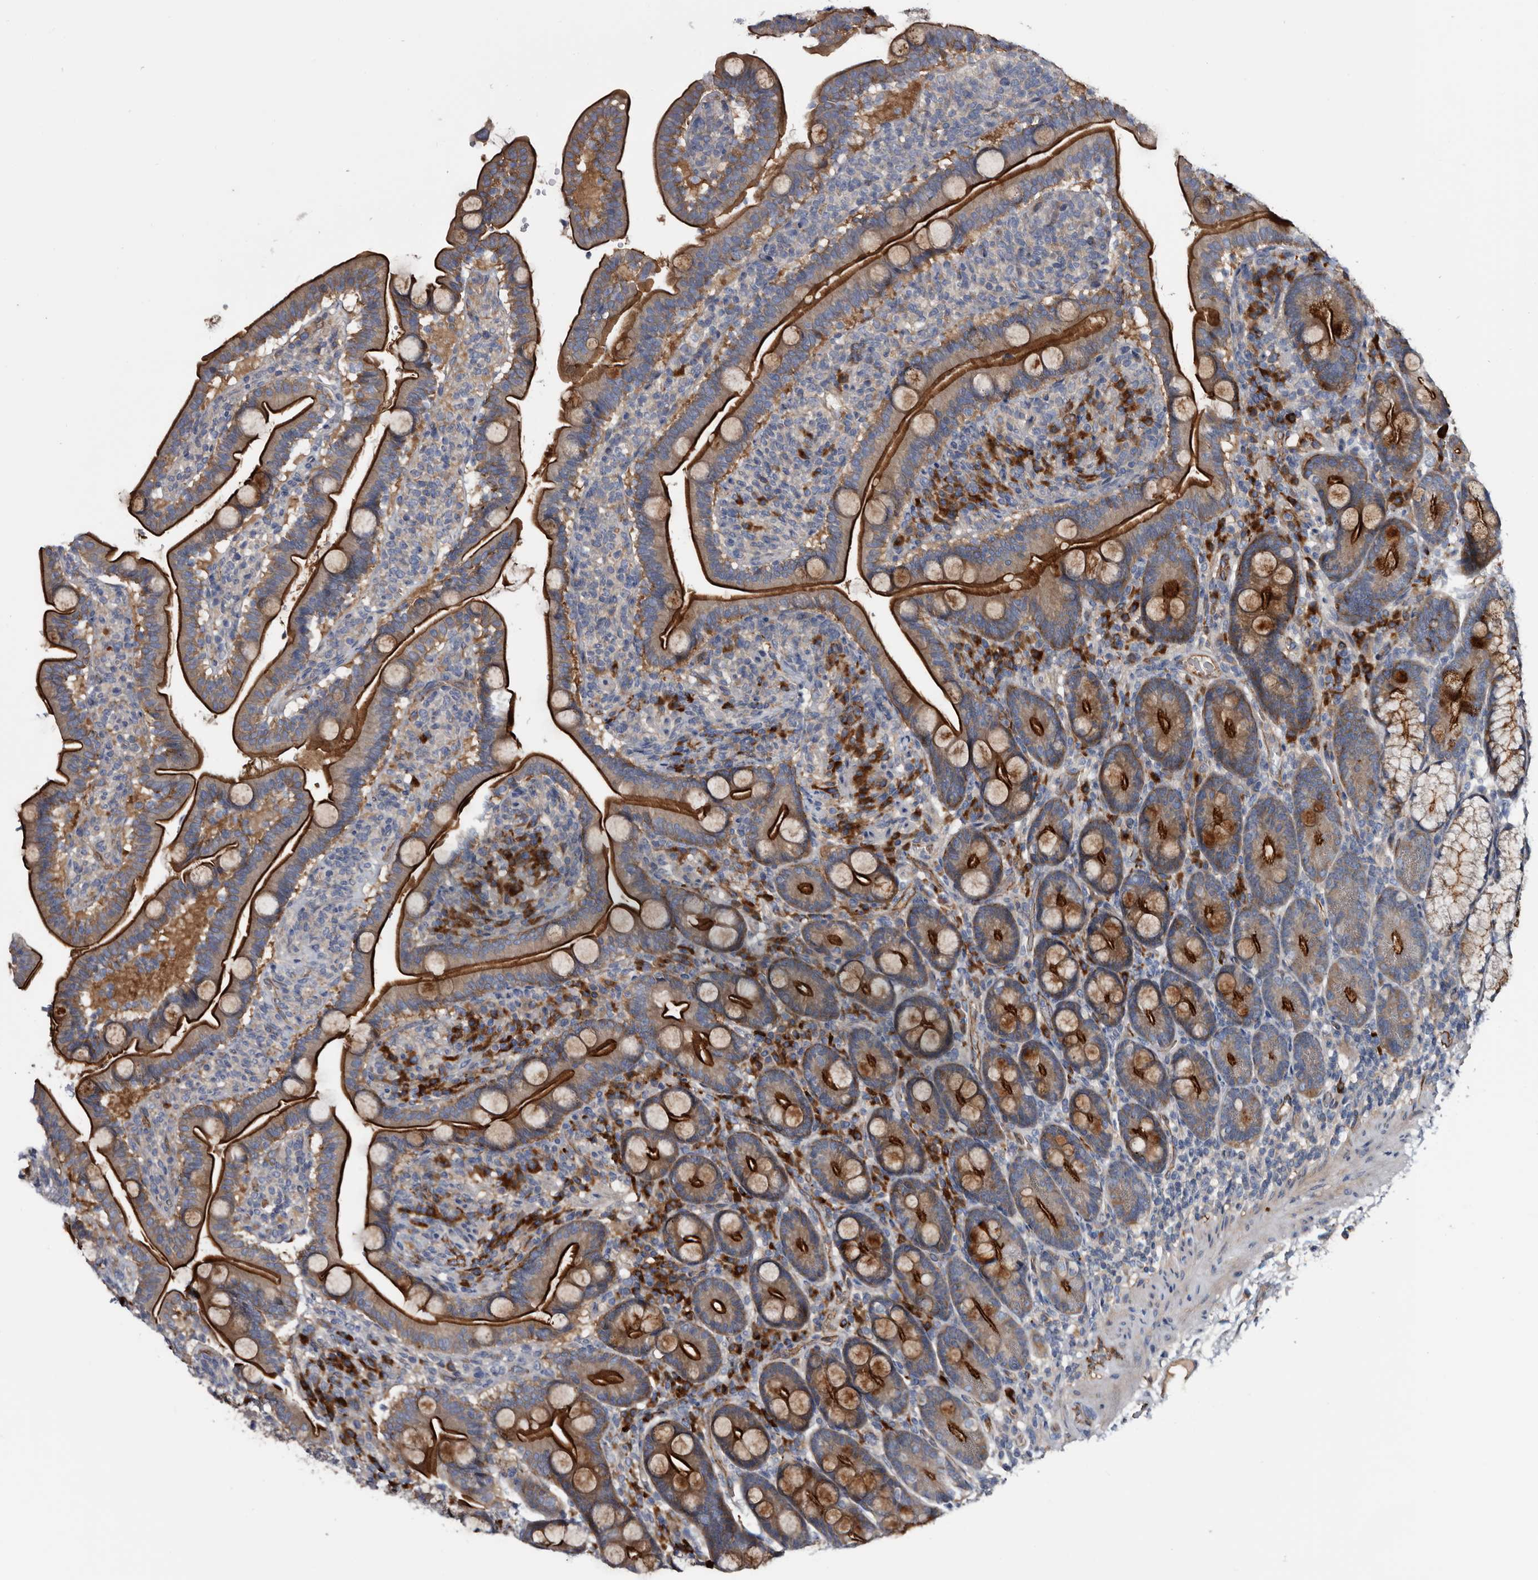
{"staining": {"intensity": "strong", "quantity": ">75%", "location": "cytoplasmic/membranous"}, "tissue": "duodenum", "cell_type": "Glandular cells", "image_type": "normal", "snomed": [{"axis": "morphology", "description": "Normal tissue, NOS"}, {"axis": "topography", "description": "Duodenum"}], "caption": "A brown stain shows strong cytoplasmic/membranous staining of a protein in glandular cells of unremarkable duodenum. (Brightfield microscopy of DAB IHC at high magnification).", "gene": "TSPAN17", "patient": {"sex": "male", "age": 35}}